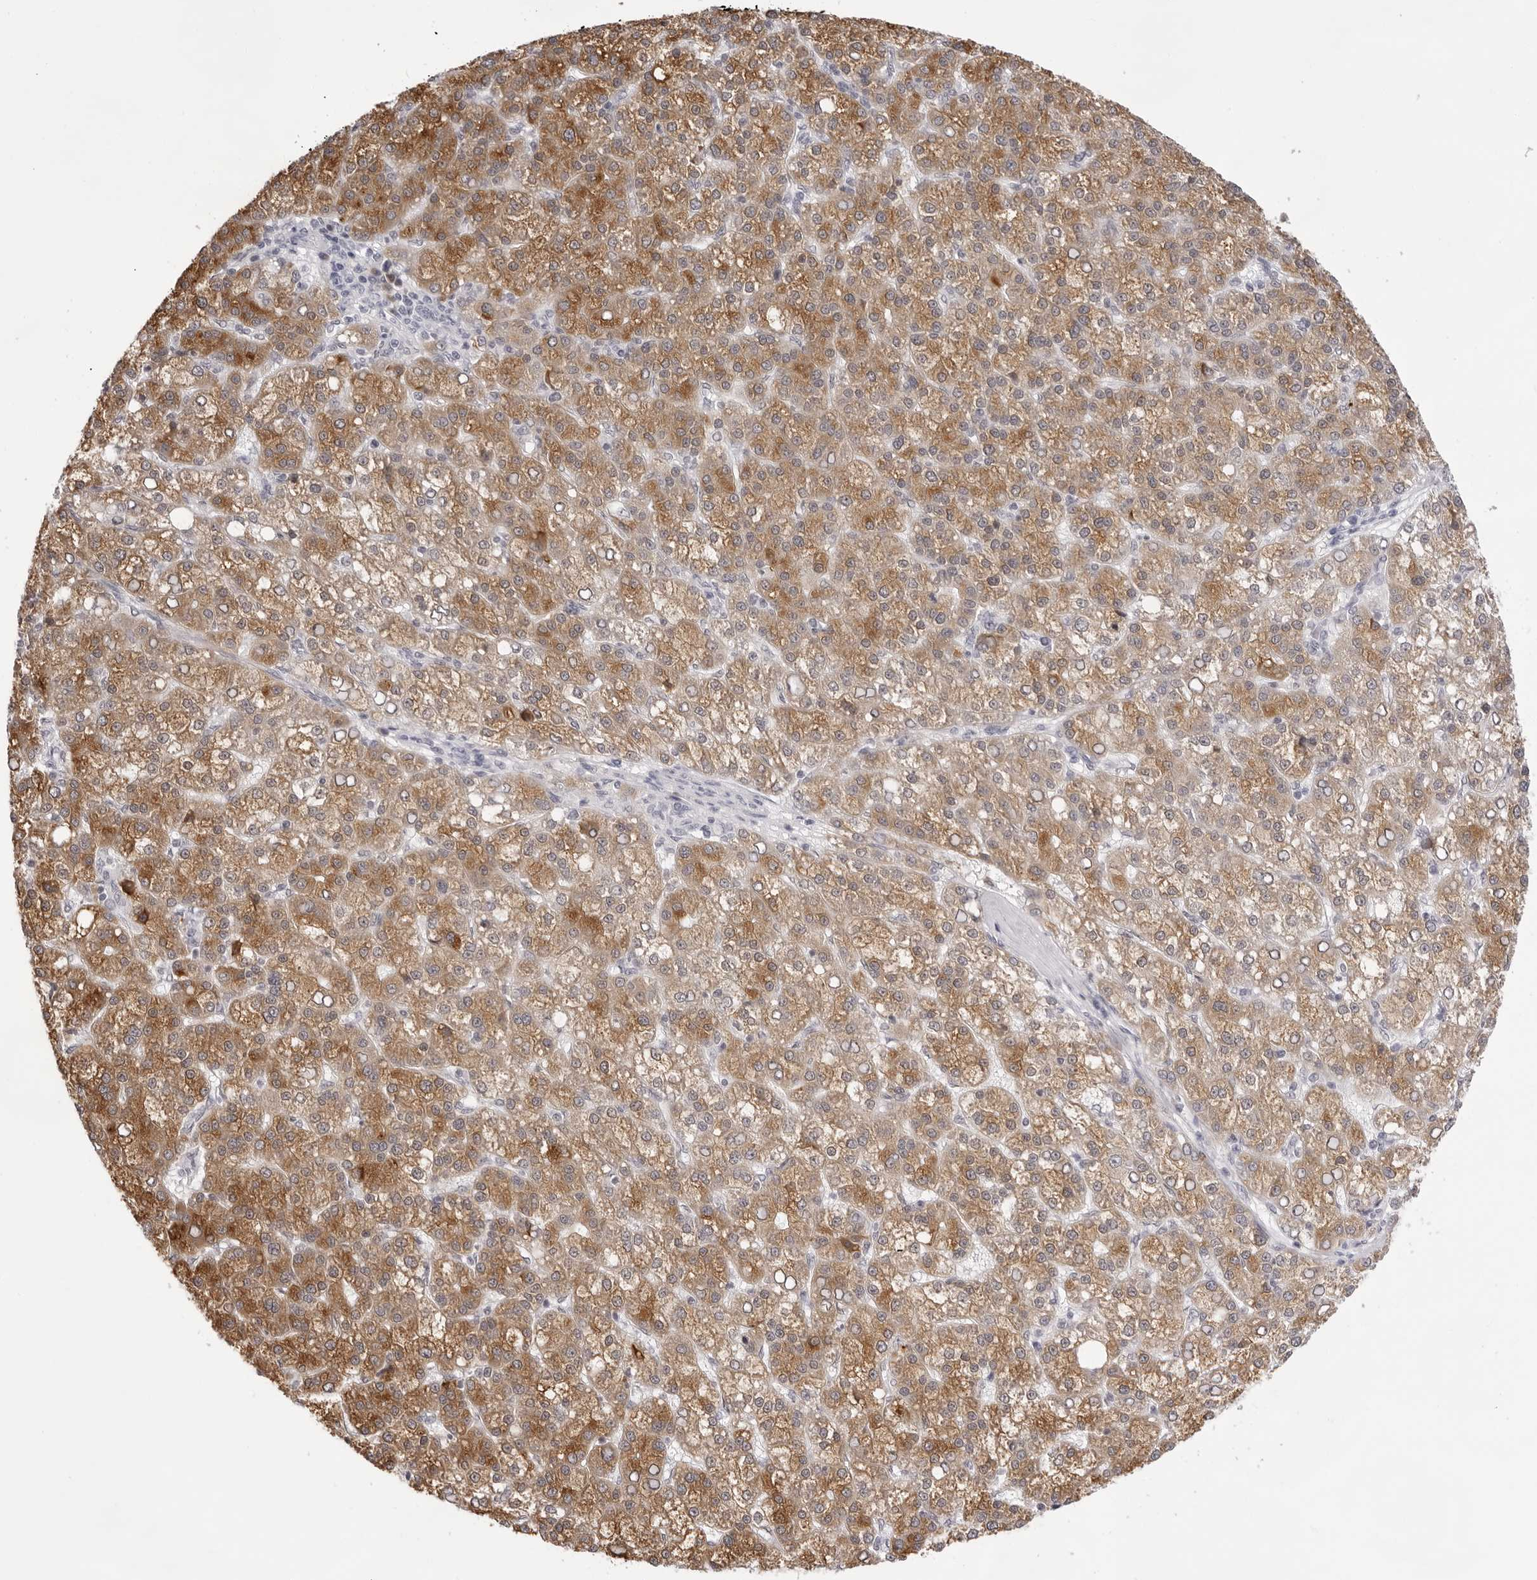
{"staining": {"intensity": "moderate", "quantity": ">75%", "location": "cytoplasmic/membranous"}, "tissue": "liver cancer", "cell_type": "Tumor cells", "image_type": "cancer", "snomed": [{"axis": "morphology", "description": "Carcinoma, Hepatocellular, NOS"}, {"axis": "topography", "description": "Liver"}], "caption": "Liver cancer (hepatocellular carcinoma) stained with a protein marker exhibits moderate staining in tumor cells.", "gene": "SMIM2", "patient": {"sex": "female", "age": 58}}